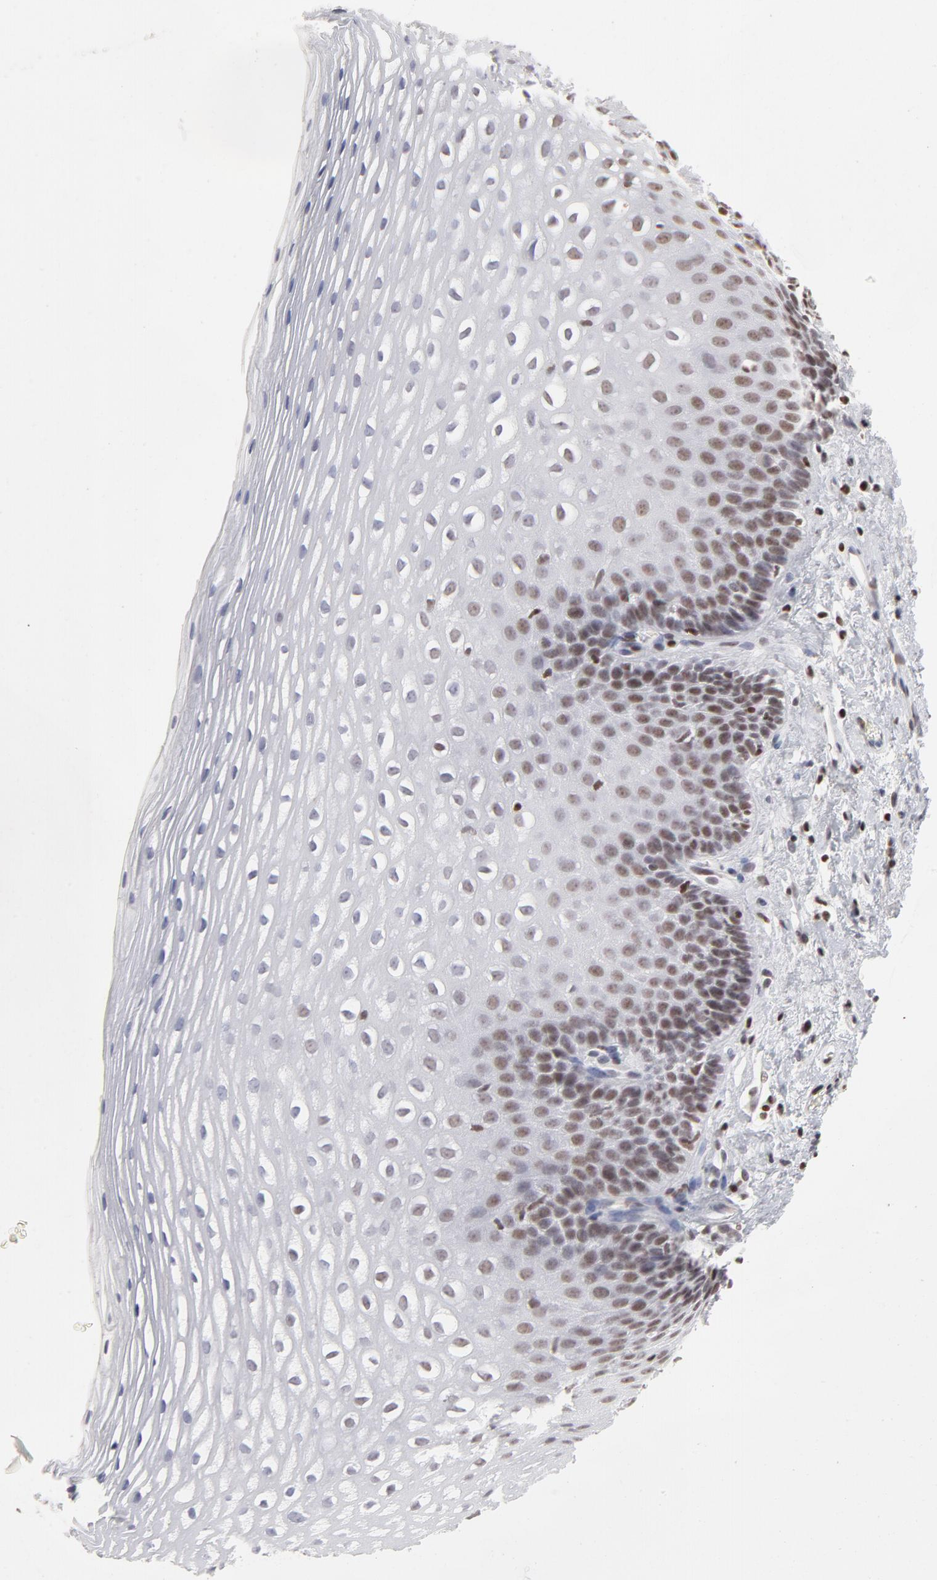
{"staining": {"intensity": "moderate", "quantity": "25%-75%", "location": "nuclear"}, "tissue": "esophagus", "cell_type": "Squamous epithelial cells", "image_type": "normal", "snomed": [{"axis": "morphology", "description": "Normal tissue, NOS"}, {"axis": "topography", "description": "Esophagus"}], "caption": "High-power microscopy captured an immunohistochemistry (IHC) photomicrograph of unremarkable esophagus, revealing moderate nuclear expression in about 25%-75% of squamous epithelial cells. Immunohistochemistry stains the protein in brown and the nuclei are stained blue.", "gene": "PARP1", "patient": {"sex": "female", "age": 70}}